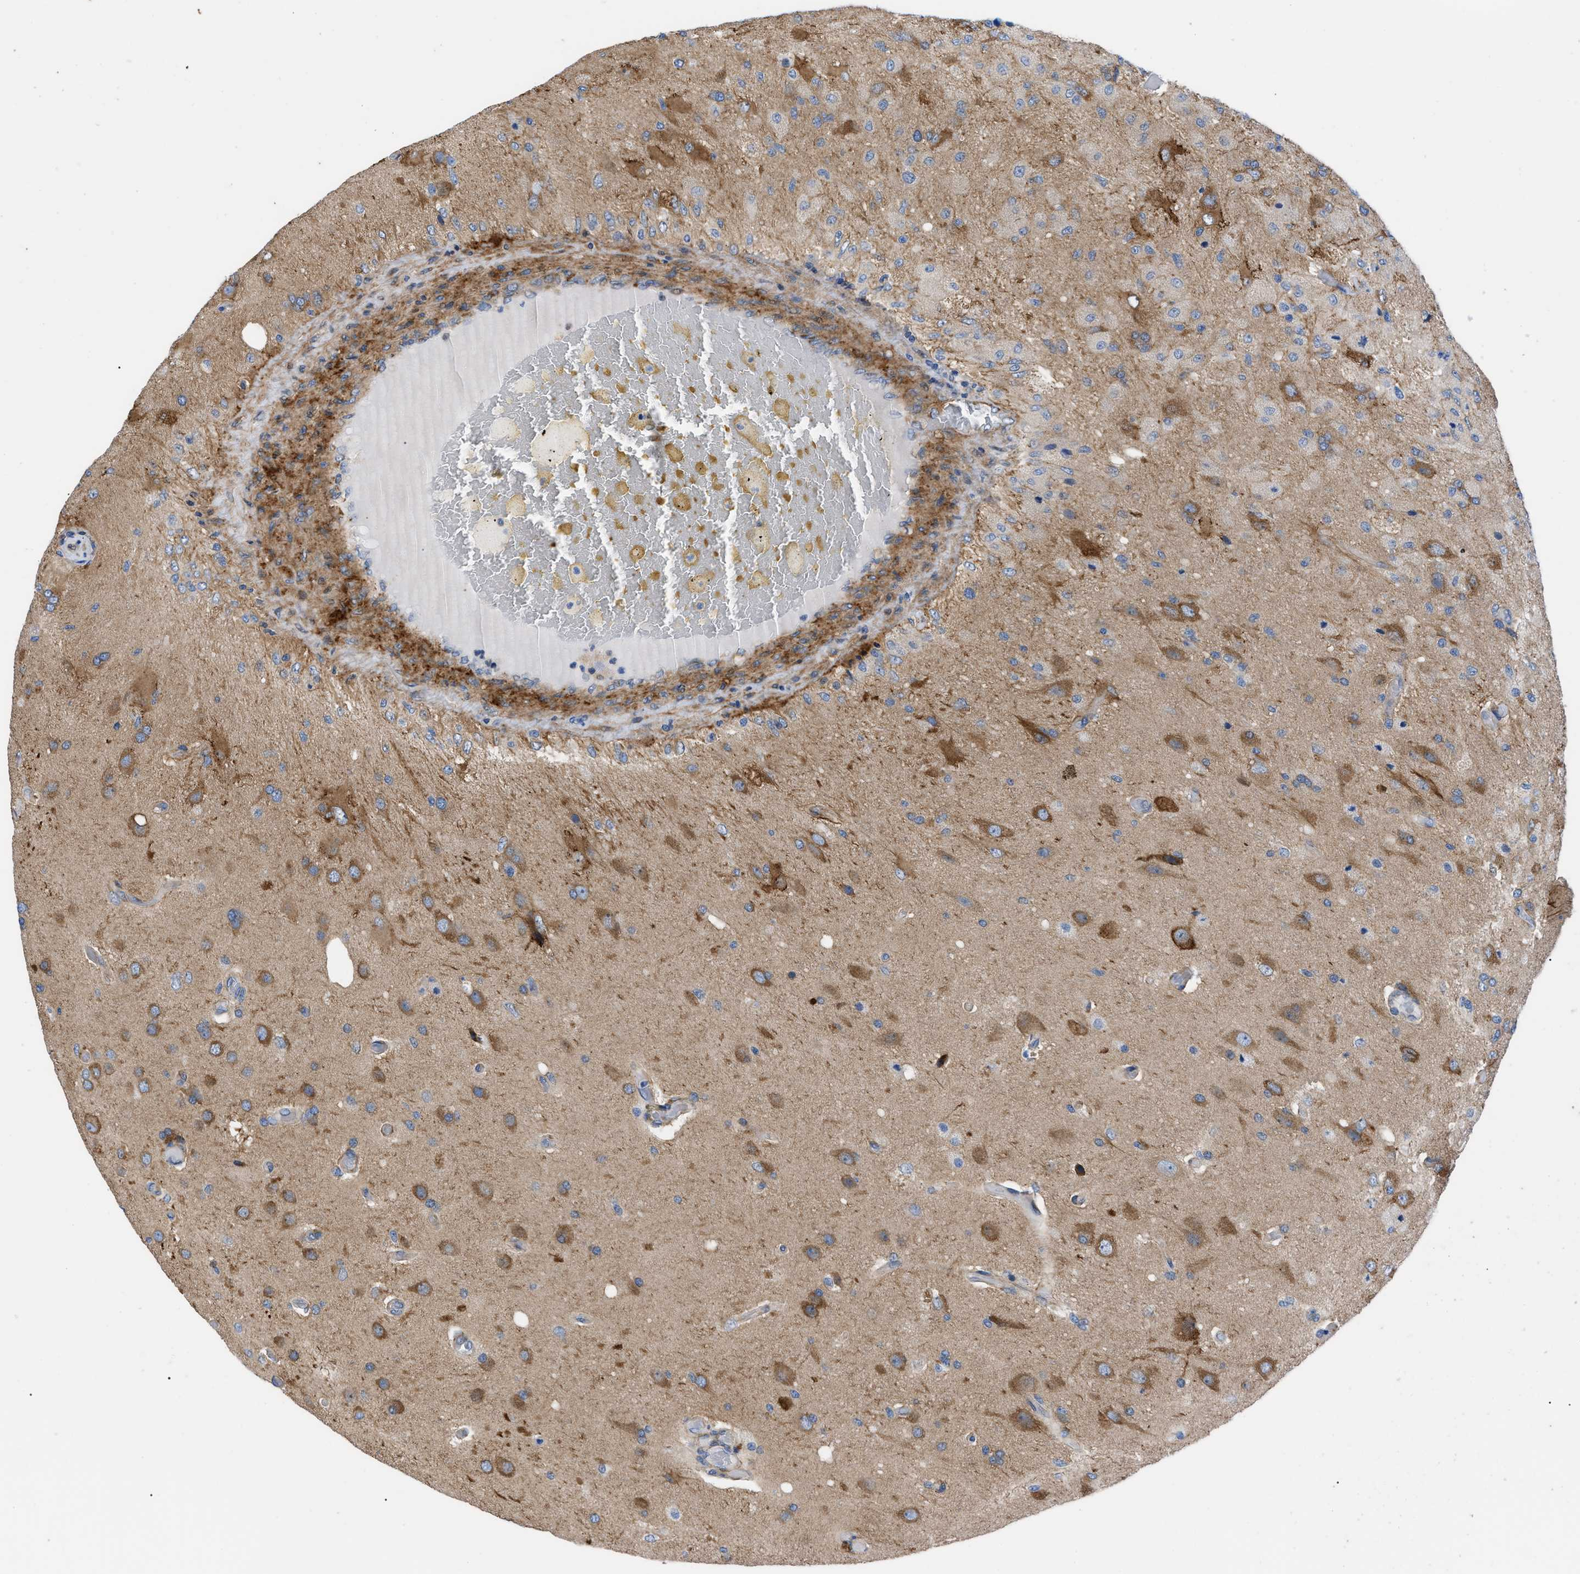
{"staining": {"intensity": "moderate", "quantity": "25%-75%", "location": "cytoplasmic/membranous"}, "tissue": "glioma", "cell_type": "Tumor cells", "image_type": "cancer", "snomed": [{"axis": "morphology", "description": "Normal tissue, NOS"}, {"axis": "morphology", "description": "Glioma, malignant, High grade"}, {"axis": "topography", "description": "Cerebral cortex"}], "caption": "A medium amount of moderate cytoplasmic/membranous staining is seen in about 25%-75% of tumor cells in glioma tissue. (Brightfield microscopy of DAB IHC at high magnification).", "gene": "HSPB8", "patient": {"sex": "male", "age": 77}}